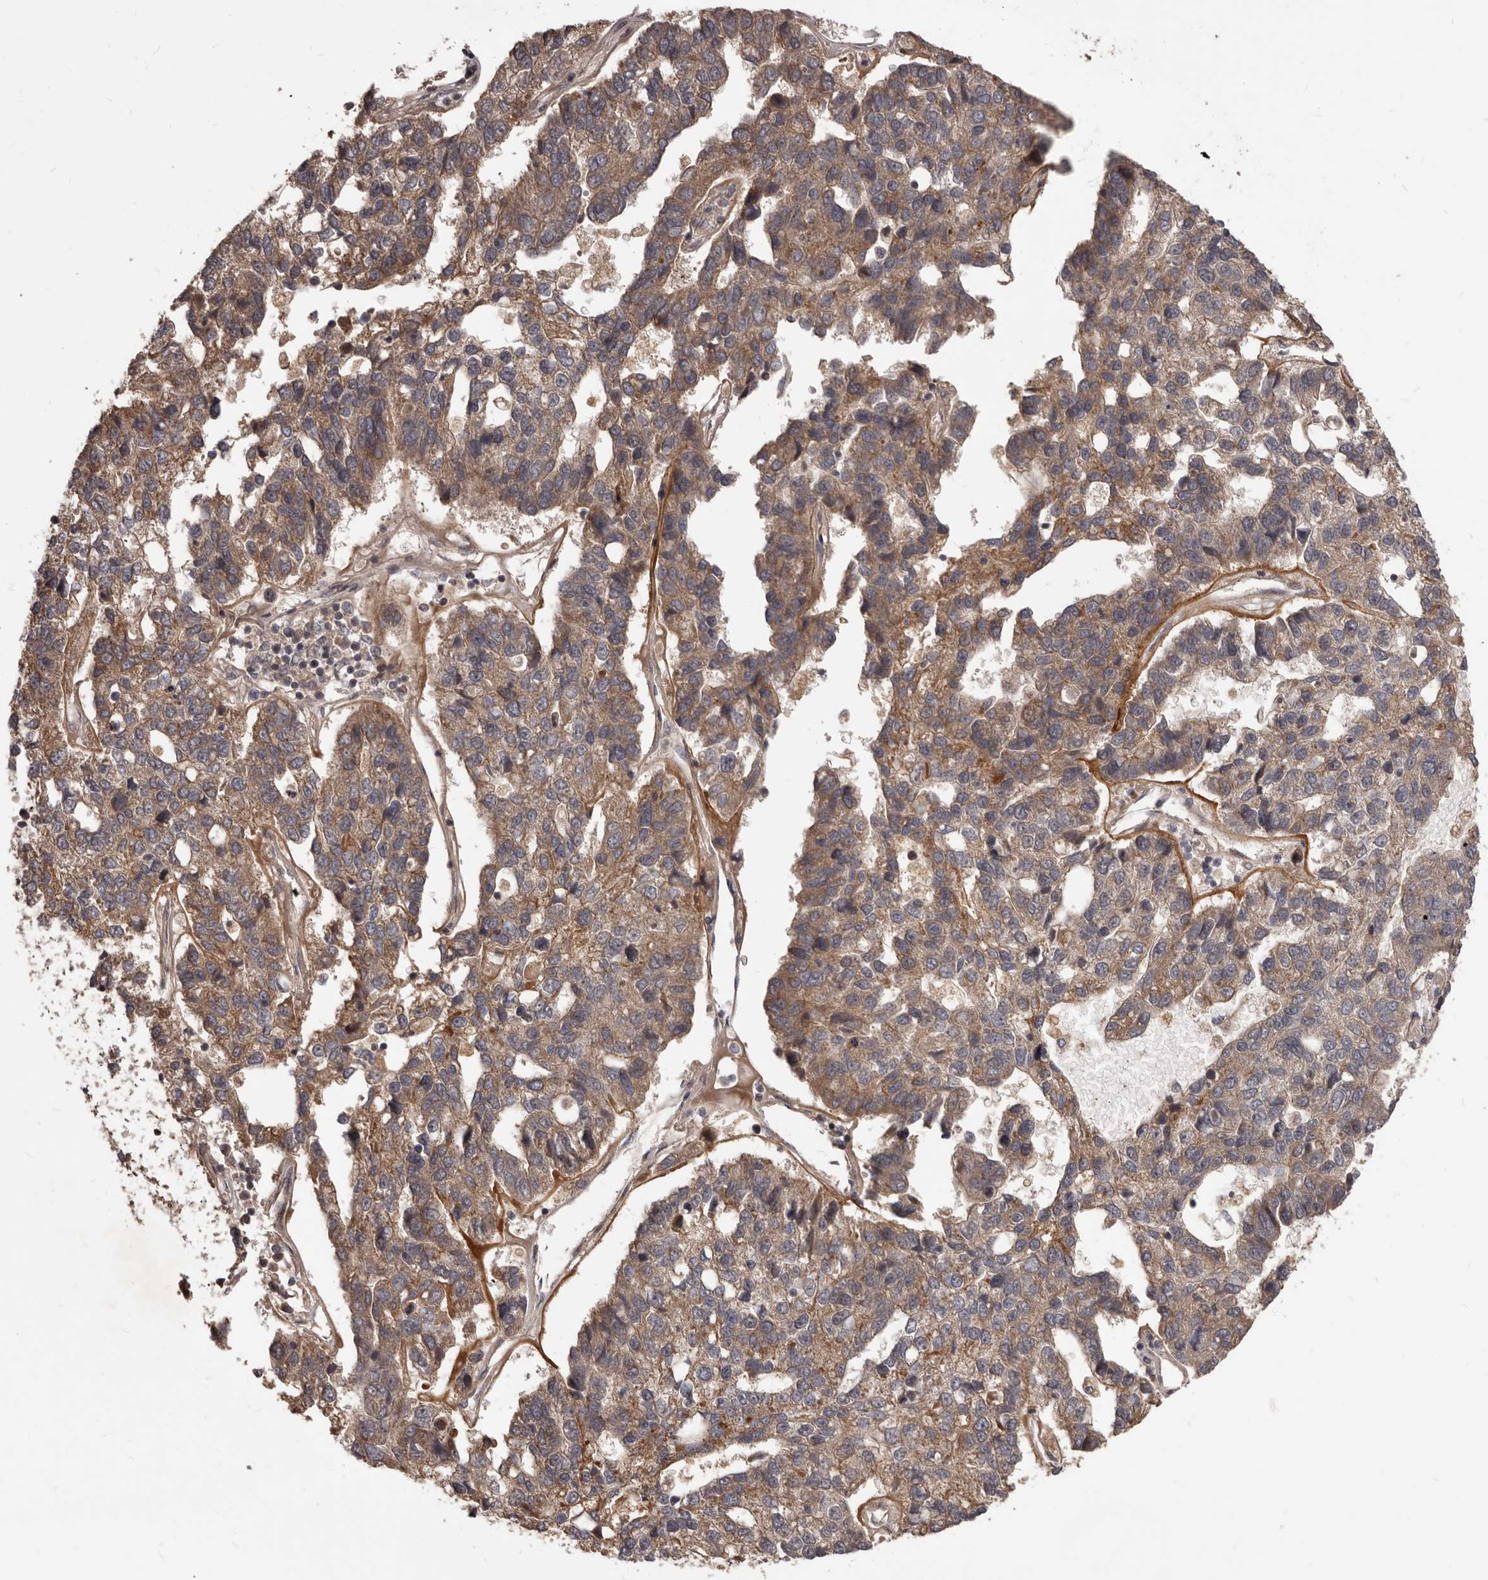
{"staining": {"intensity": "moderate", "quantity": ">75%", "location": "cytoplasmic/membranous"}, "tissue": "pancreatic cancer", "cell_type": "Tumor cells", "image_type": "cancer", "snomed": [{"axis": "morphology", "description": "Adenocarcinoma, NOS"}, {"axis": "topography", "description": "Pancreas"}], "caption": "Moderate cytoplasmic/membranous staining is present in about >75% of tumor cells in pancreatic adenocarcinoma.", "gene": "GABPB2", "patient": {"sex": "female", "age": 61}}